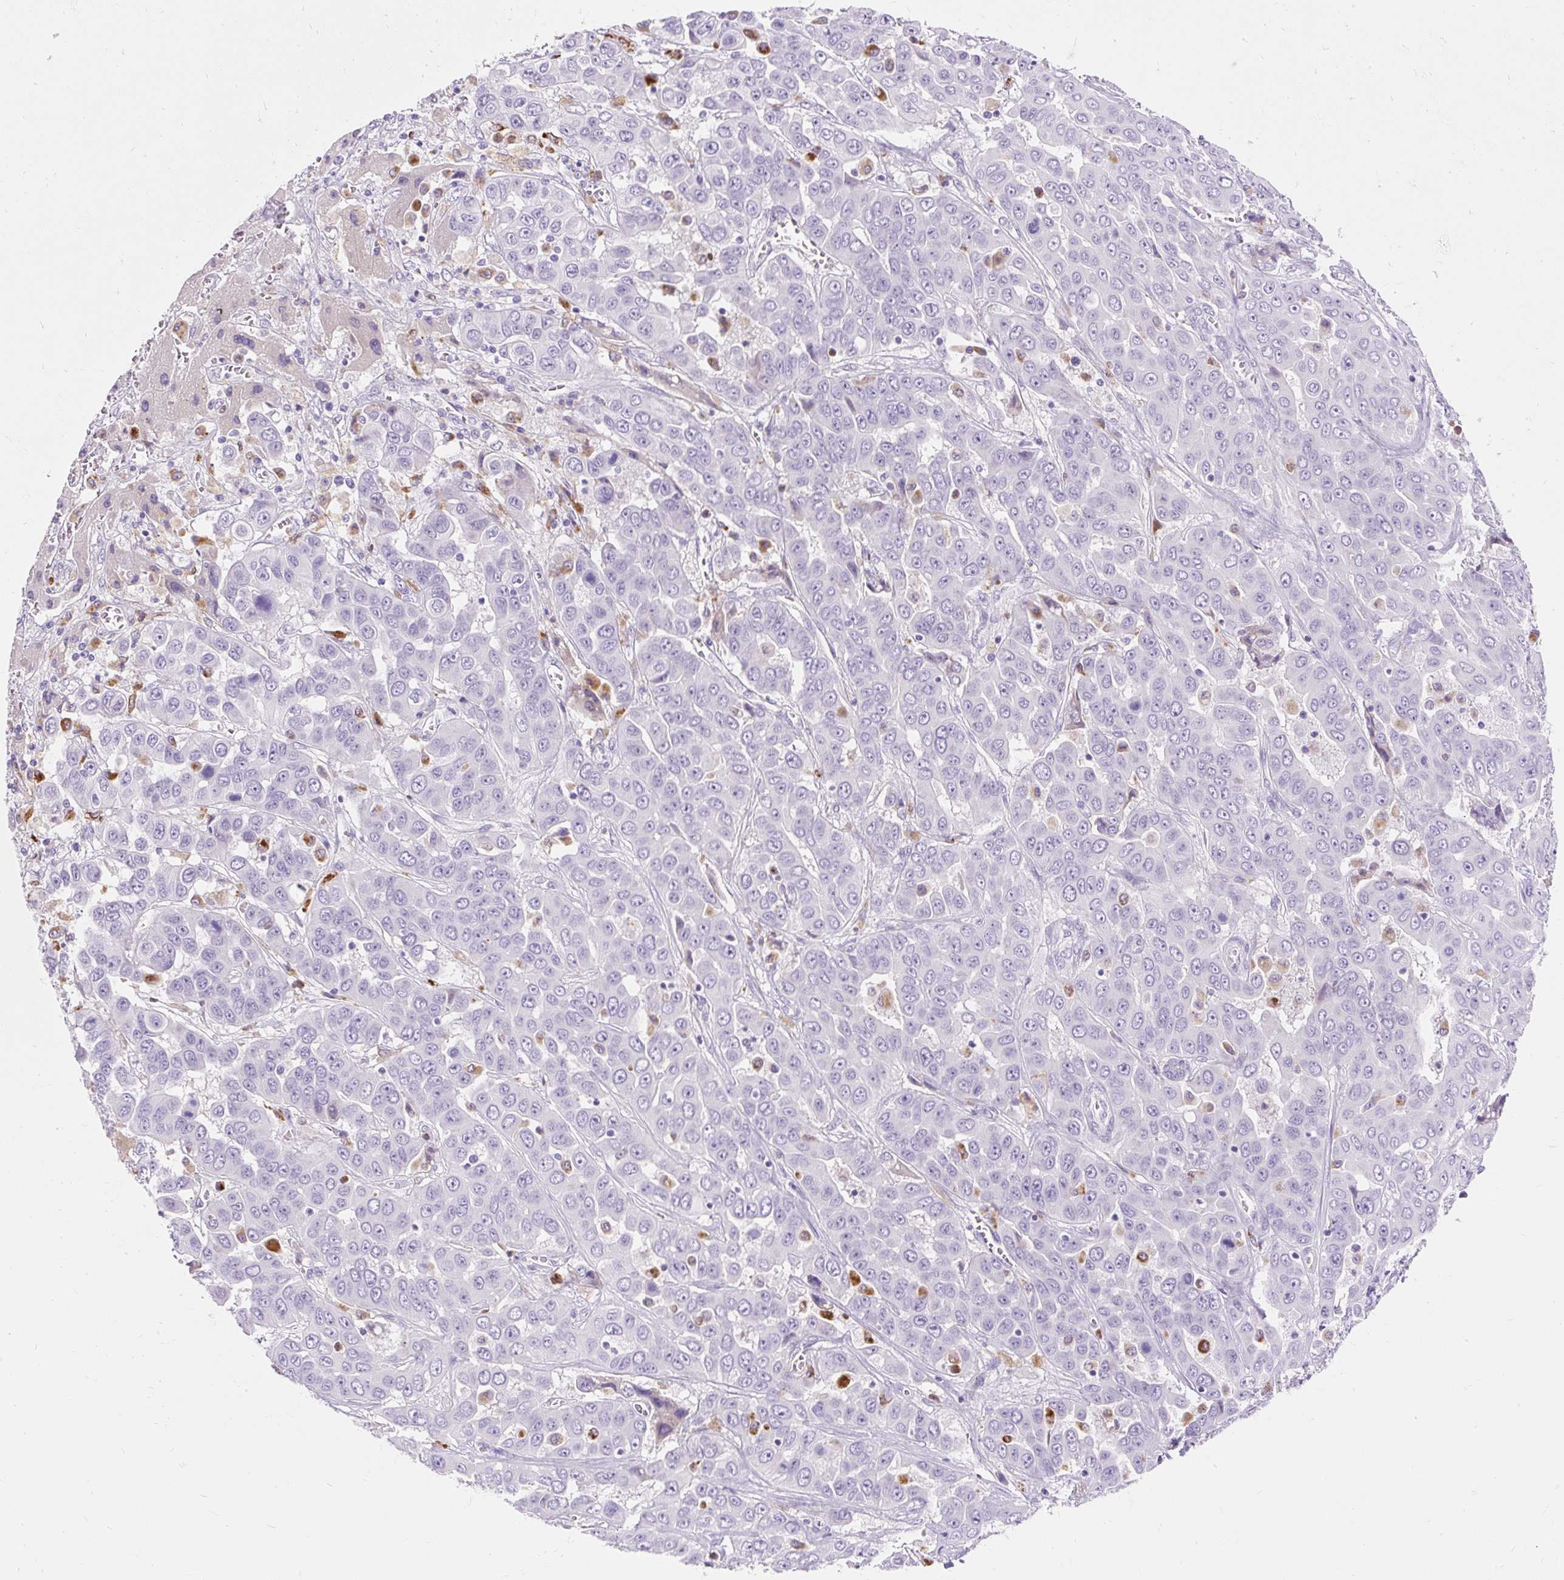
{"staining": {"intensity": "negative", "quantity": "none", "location": "none"}, "tissue": "liver cancer", "cell_type": "Tumor cells", "image_type": "cancer", "snomed": [{"axis": "morphology", "description": "Cholangiocarcinoma"}, {"axis": "topography", "description": "Liver"}], "caption": "Protein analysis of liver cancer reveals no significant expression in tumor cells.", "gene": "TMEM150C", "patient": {"sex": "female", "age": 52}}